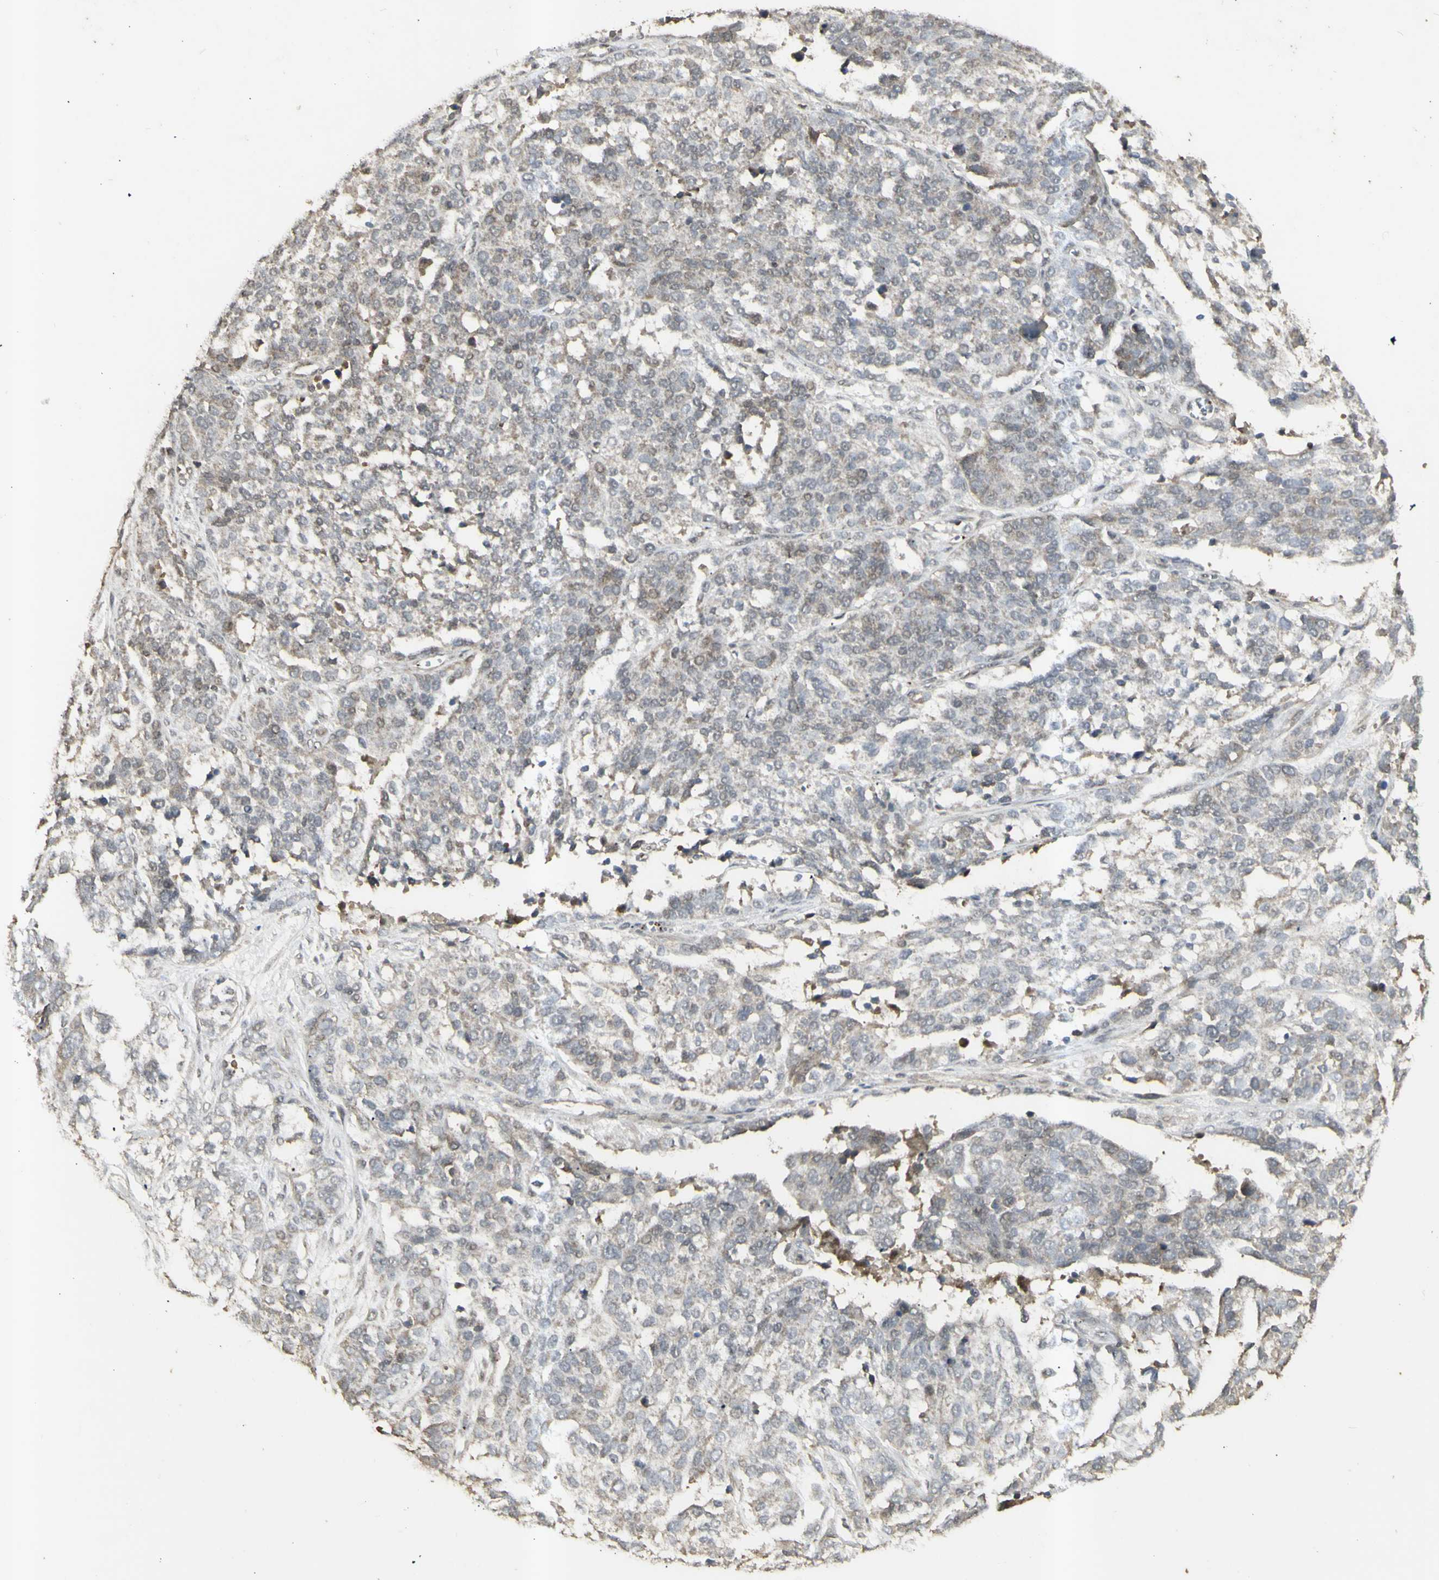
{"staining": {"intensity": "weak", "quantity": "<25%", "location": "cytoplasmic/membranous"}, "tissue": "ovarian cancer", "cell_type": "Tumor cells", "image_type": "cancer", "snomed": [{"axis": "morphology", "description": "Cystadenocarcinoma, serous, NOS"}, {"axis": "topography", "description": "Ovary"}], "caption": "Human serous cystadenocarcinoma (ovarian) stained for a protein using immunohistochemistry displays no positivity in tumor cells.", "gene": "ALOX12", "patient": {"sex": "female", "age": 44}}